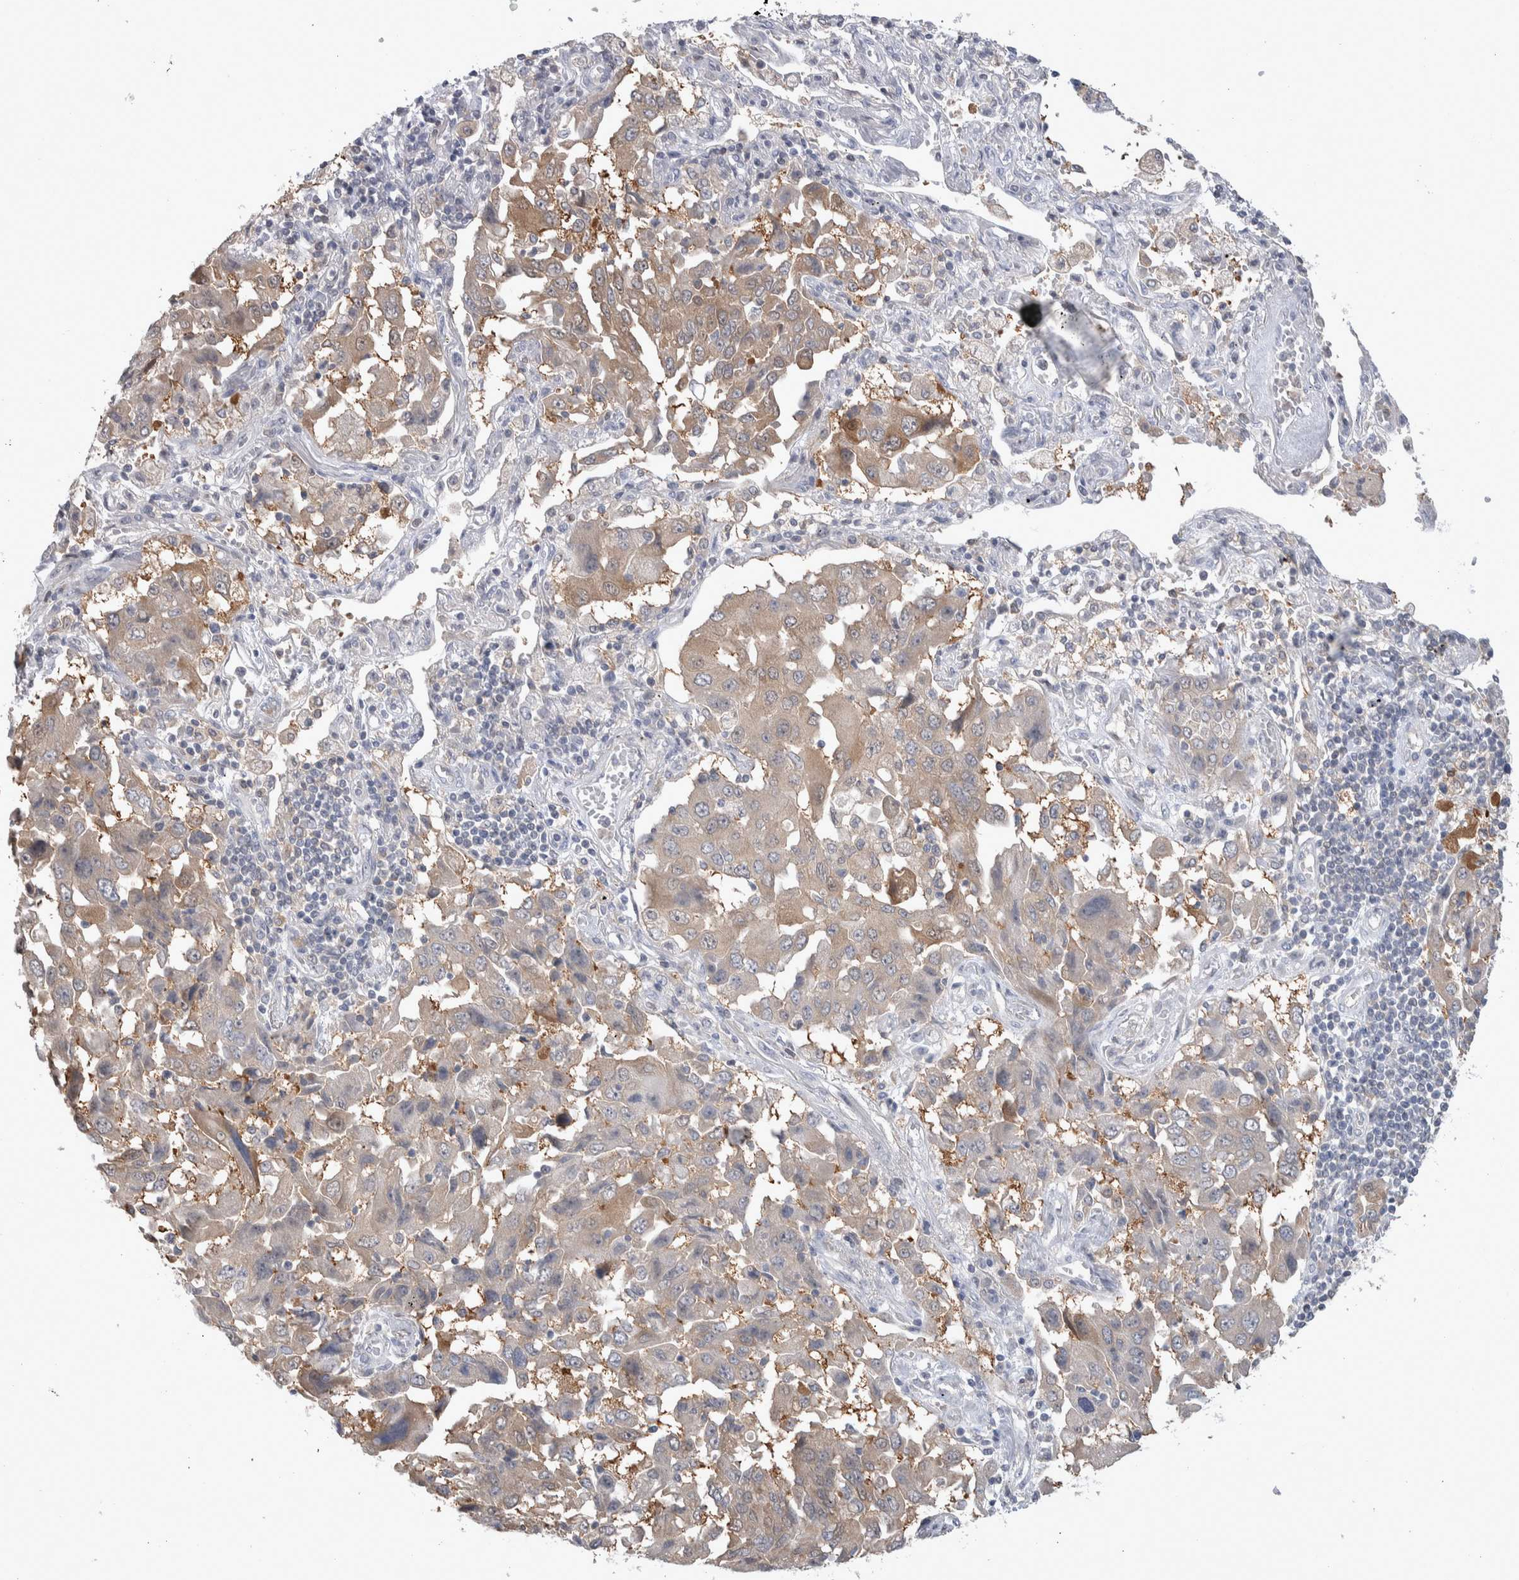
{"staining": {"intensity": "weak", "quantity": ">75%", "location": "cytoplasmic/membranous"}, "tissue": "lung cancer", "cell_type": "Tumor cells", "image_type": "cancer", "snomed": [{"axis": "morphology", "description": "Adenocarcinoma, NOS"}, {"axis": "topography", "description": "Lung"}], "caption": "The histopathology image displays a brown stain indicating the presence of a protein in the cytoplasmic/membranous of tumor cells in lung adenocarcinoma.", "gene": "HTATIP2", "patient": {"sex": "female", "age": 65}}